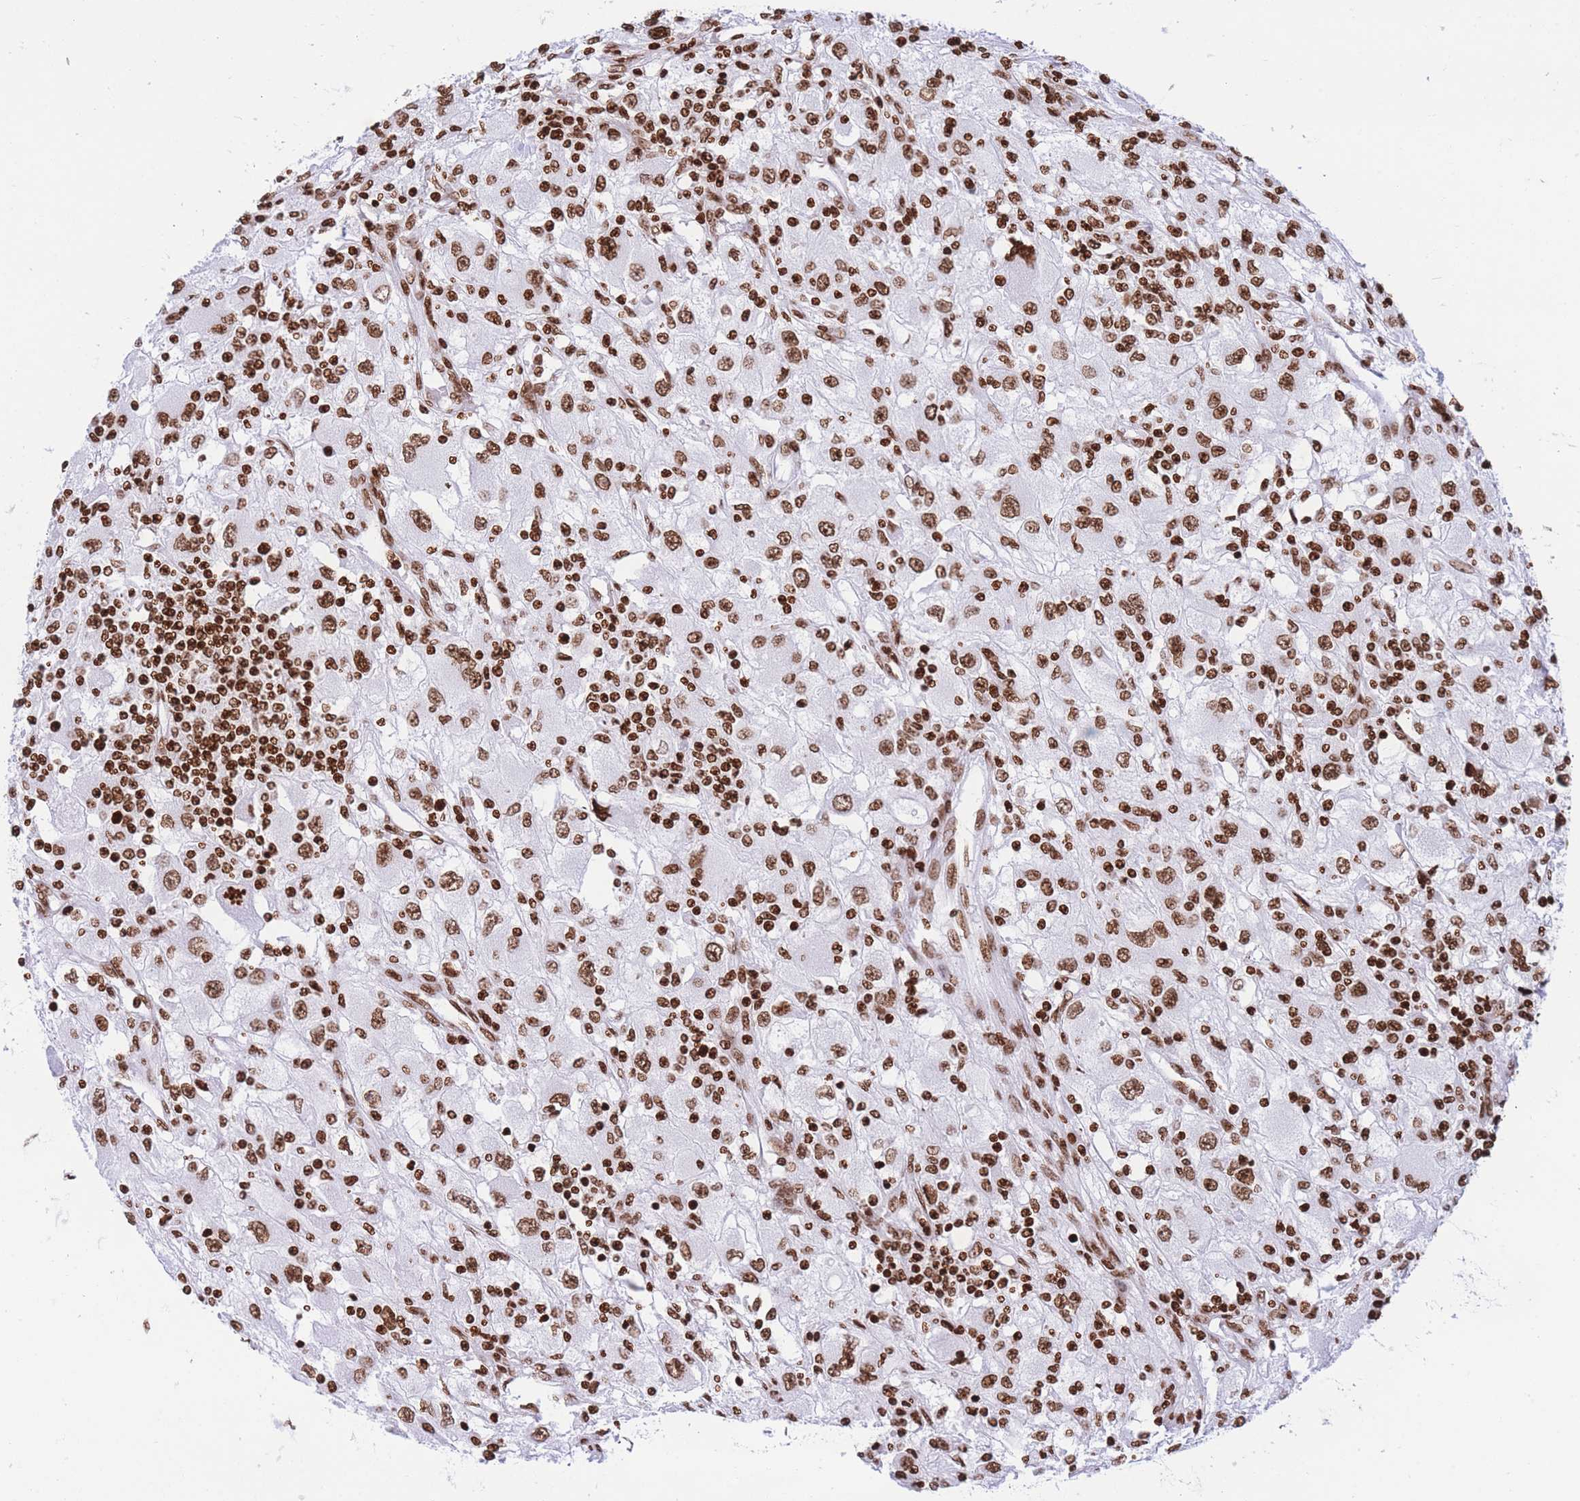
{"staining": {"intensity": "moderate", "quantity": ">75%", "location": "nuclear"}, "tissue": "renal cancer", "cell_type": "Tumor cells", "image_type": "cancer", "snomed": [{"axis": "morphology", "description": "Adenocarcinoma, NOS"}, {"axis": "topography", "description": "Kidney"}], "caption": "A medium amount of moderate nuclear positivity is seen in approximately >75% of tumor cells in renal cancer (adenocarcinoma) tissue. Using DAB (3,3'-diaminobenzidine) (brown) and hematoxylin (blue) stains, captured at high magnification using brightfield microscopy.", "gene": "H2BC11", "patient": {"sex": "female", "age": 67}}